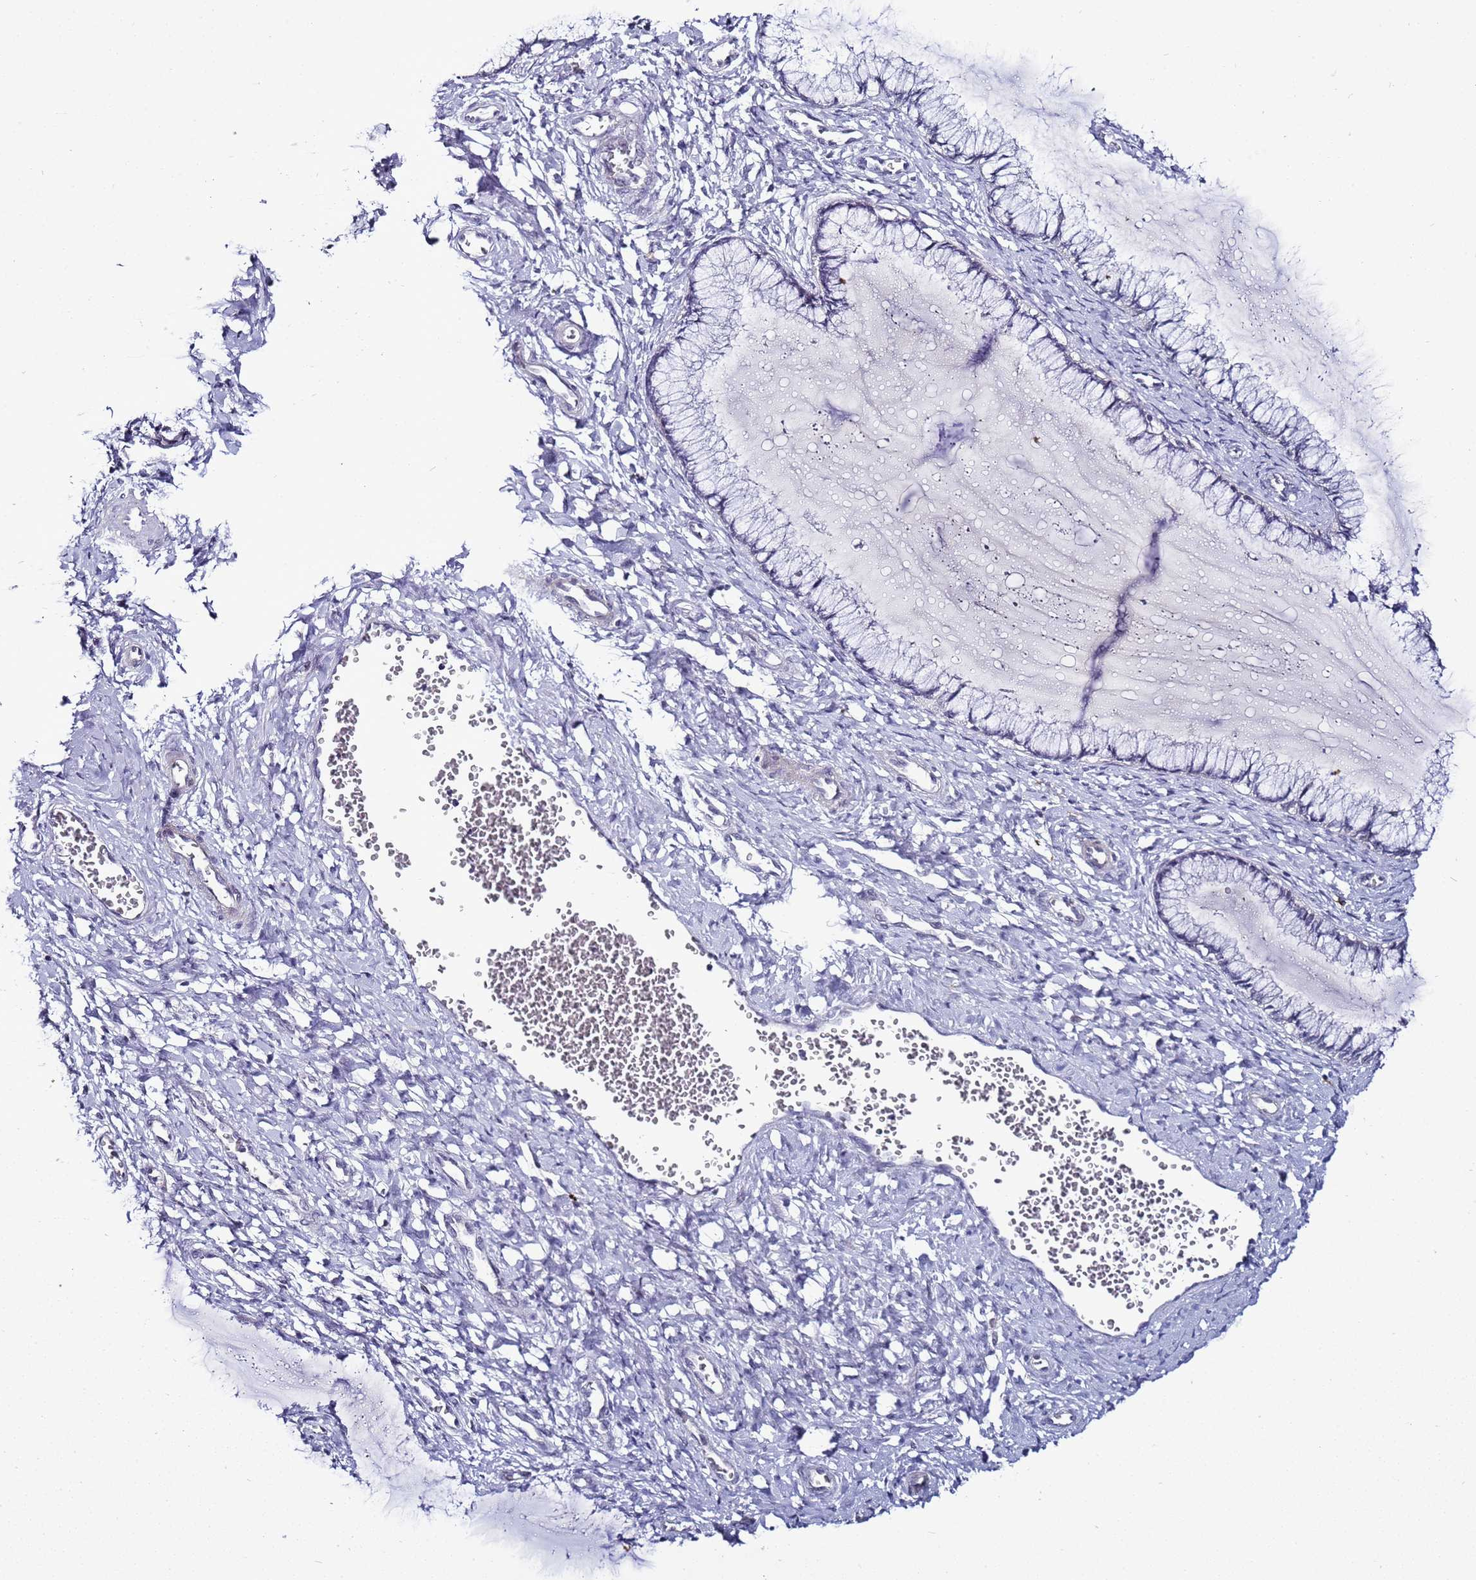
{"staining": {"intensity": "negative", "quantity": "none", "location": "none"}, "tissue": "cervix", "cell_type": "Glandular cells", "image_type": "normal", "snomed": [{"axis": "morphology", "description": "Normal tissue, NOS"}, {"axis": "morphology", "description": "Adenocarcinoma, NOS"}, {"axis": "topography", "description": "Cervix"}], "caption": "Cervix stained for a protein using immunohistochemistry (IHC) displays no positivity glandular cells.", "gene": "PSMA7", "patient": {"sex": "female", "age": 29}}